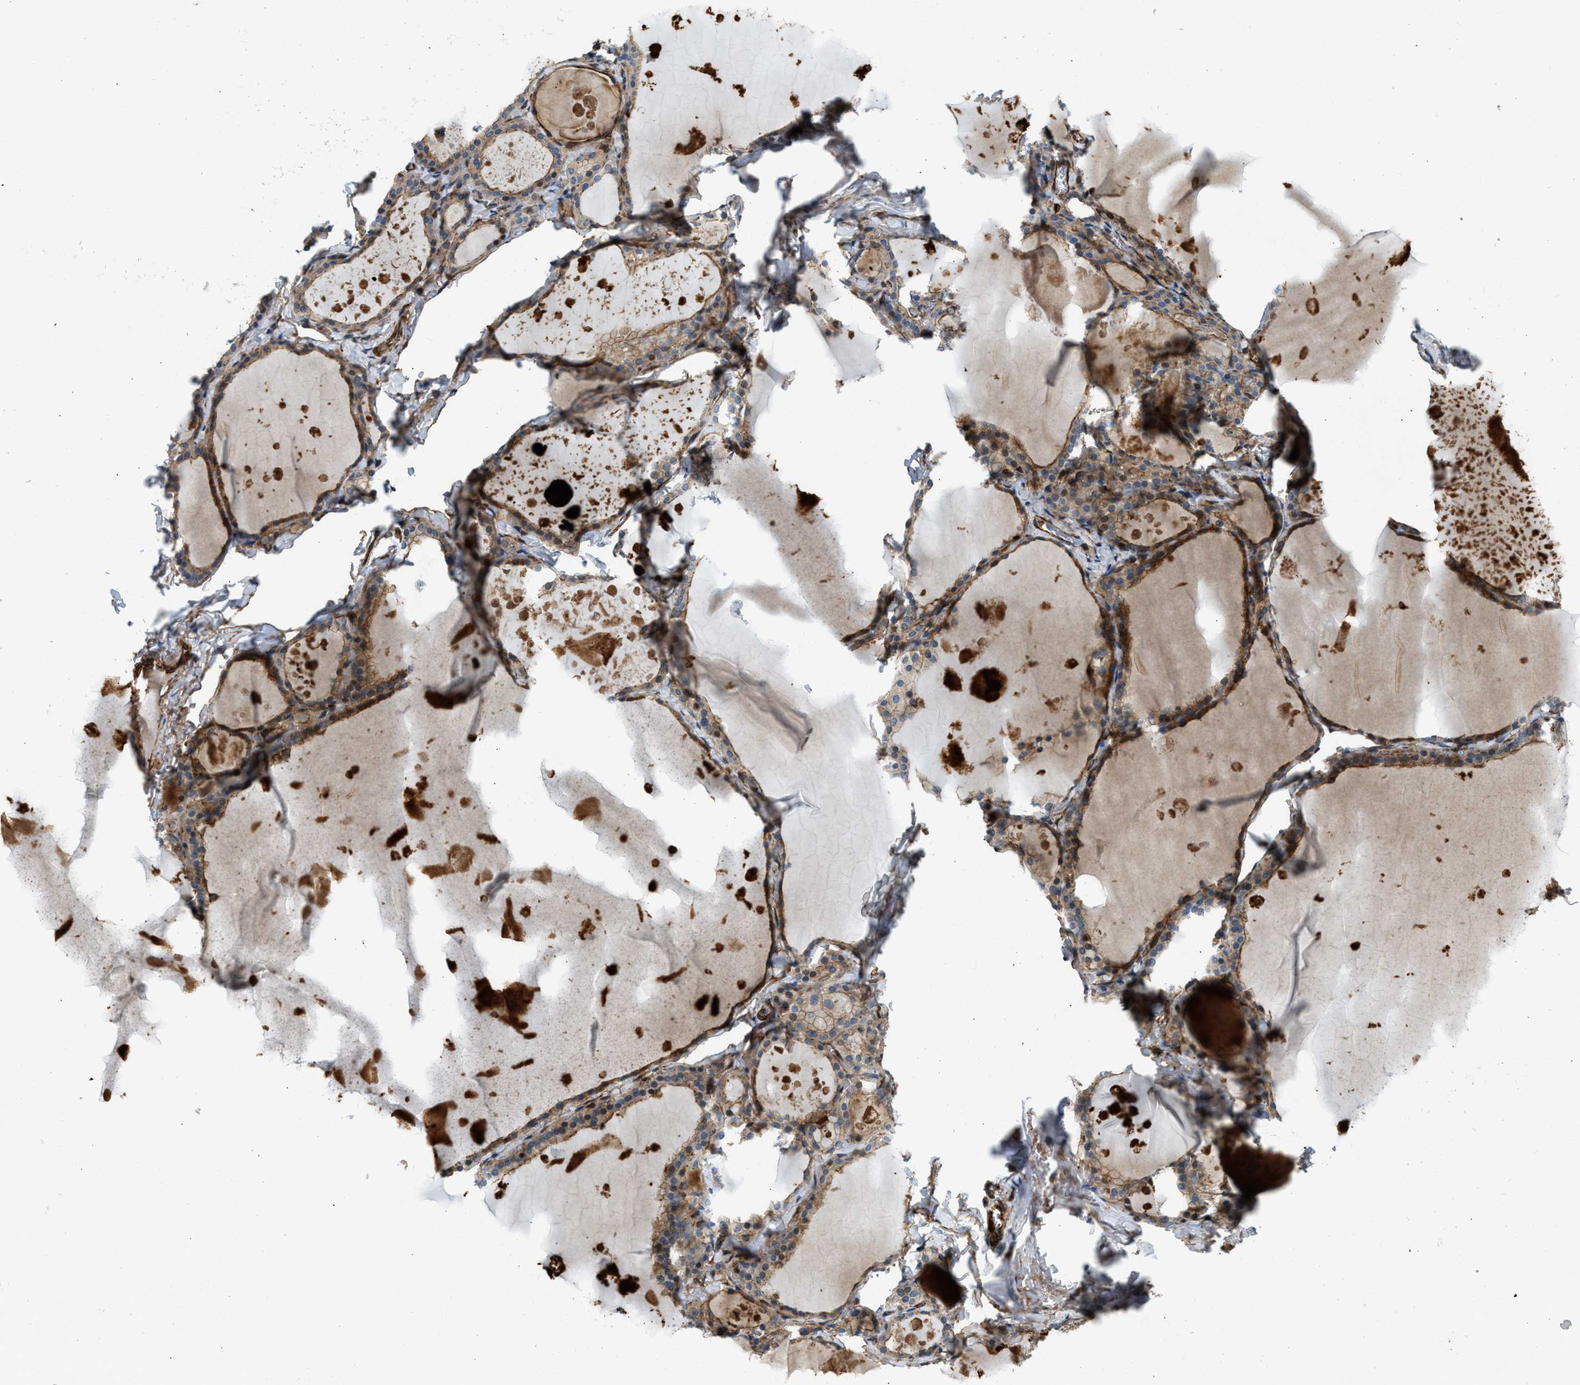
{"staining": {"intensity": "moderate", "quantity": ">75%", "location": "cytoplasmic/membranous"}, "tissue": "thyroid gland", "cell_type": "Glandular cells", "image_type": "normal", "snomed": [{"axis": "morphology", "description": "Normal tissue, NOS"}, {"axis": "topography", "description": "Thyroid gland"}], "caption": "High-magnification brightfield microscopy of benign thyroid gland stained with DAB (brown) and counterstained with hematoxylin (blue). glandular cells exhibit moderate cytoplasmic/membranous staining is appreciated in about>75% of cells. Nuclei are stained in blue.", "gene": "NYNRIN", "patient": {"sex": "male", "age": 56}}